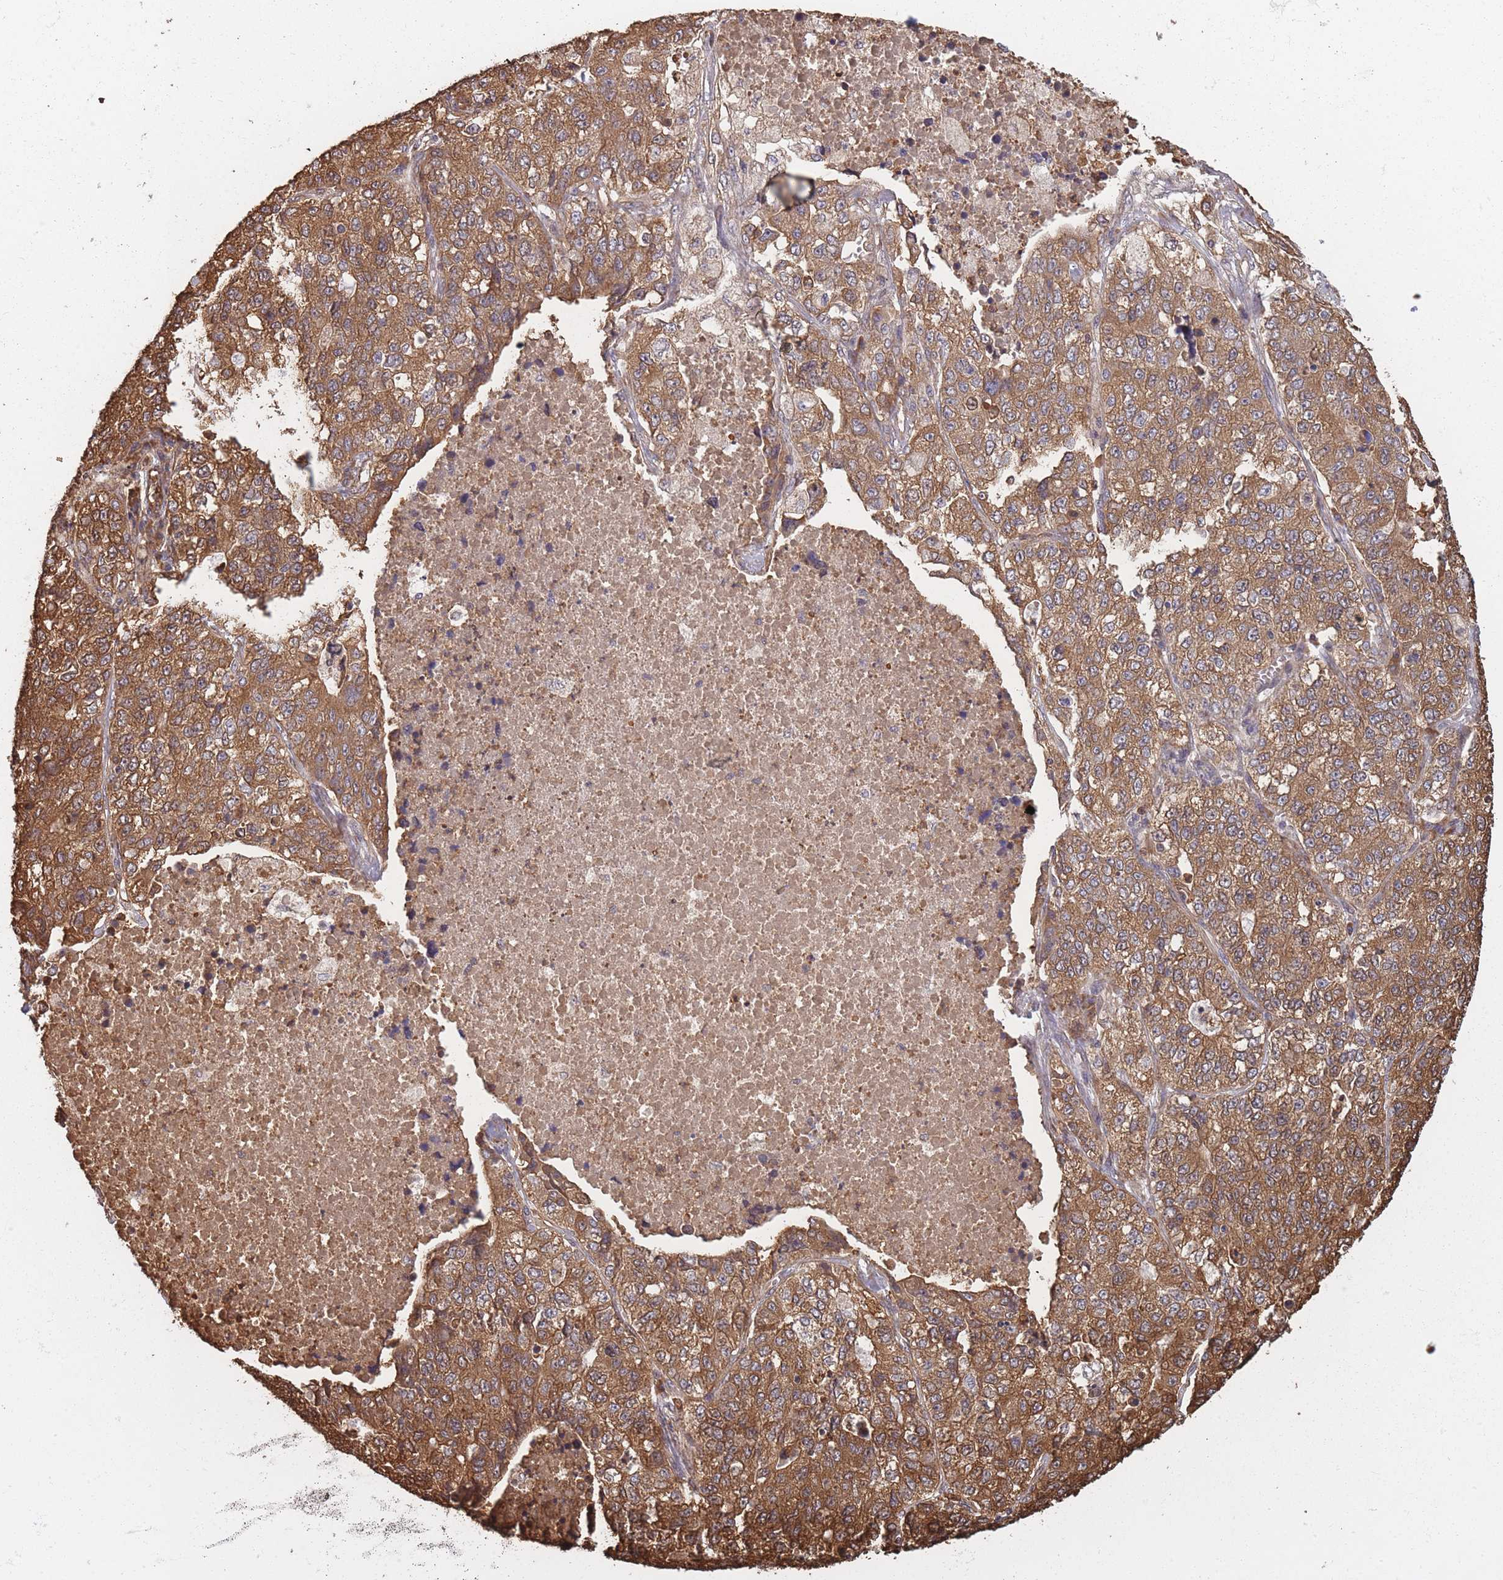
{"staining": {"intensity": "strong", "quantity": ">75%", "location": "cytoplasmic/membranous"}, "tissue": "lung cancer", "cell_type": "Tumor cells", "image_type": "cancer", "snomed": [{"axis": "morphology", "description": "Adenocarcinoma, NOS"}, {"axis": "topography", "description": "Lung"}], "caption": "Strong cytoplasmic/membranous expression is seen in approximately >75% of tumor cells in lung cancer.", "gene": "ARL13B", "patient": {"sex": "male", "age": 49}}